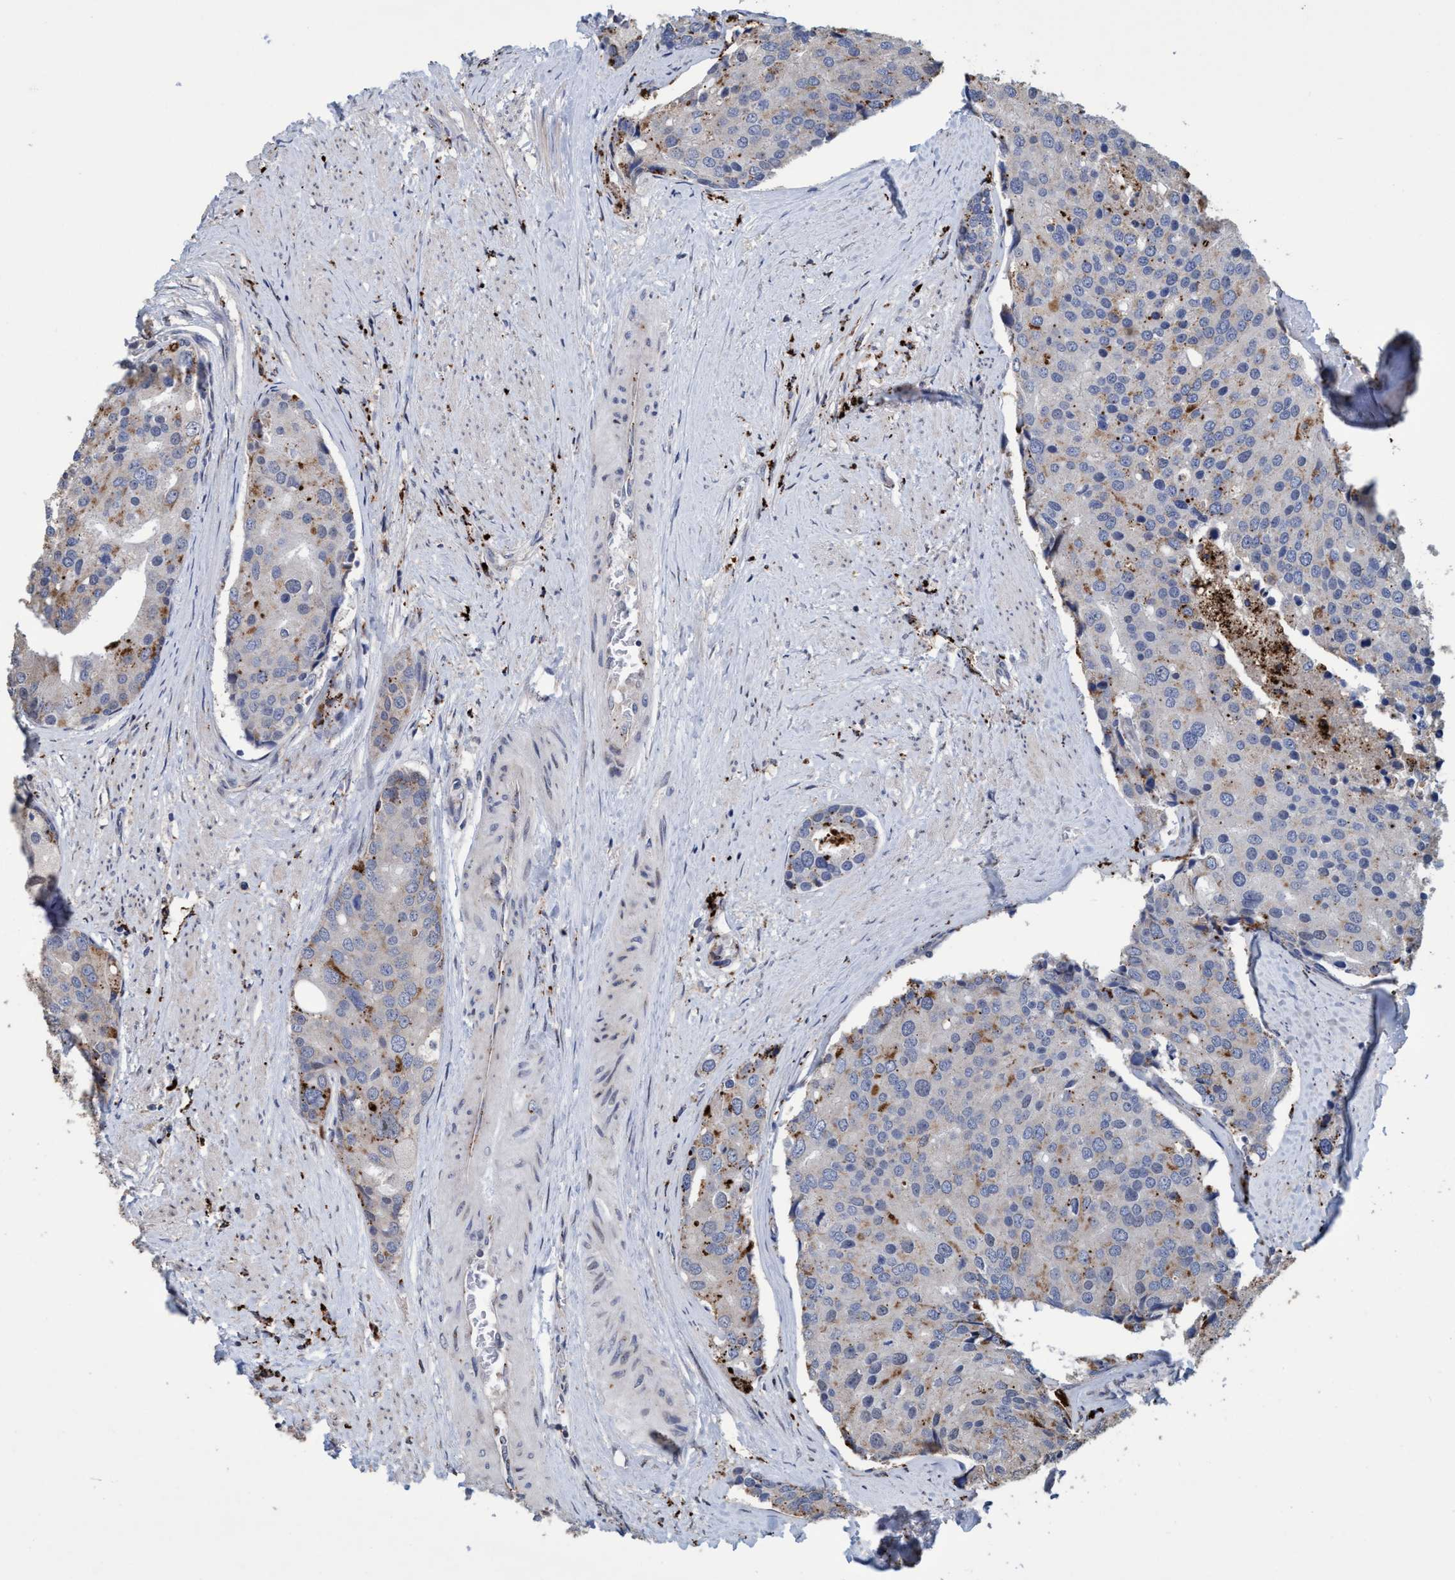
{"staining": {"intensity": "moderate", "quantity": "25%-75%", "location": "cytoplasmic/membranous"}, "tissue": "prostate cancer", "cell_type": "Tumor cells", "image_type": "cancer", "snomed": [{"axis": "morphology", "description": "Adenocarcinoma, High grade"}, {"axis": "topography", "description": "Prostate"}], "caption": "DAB immunohistochemical staining of prostate adenocarcinoma (high-grade) exhibits moderate cytoplasmic/membranous protein expression in approximately 25%-75% of tumor cells. Using DAB (brown) and hematoxylin (blue) stains, captured at high magnification using brightfield microscopy.", "gene": "BBS9", "patient": {"sex": "male", "age": 50}}